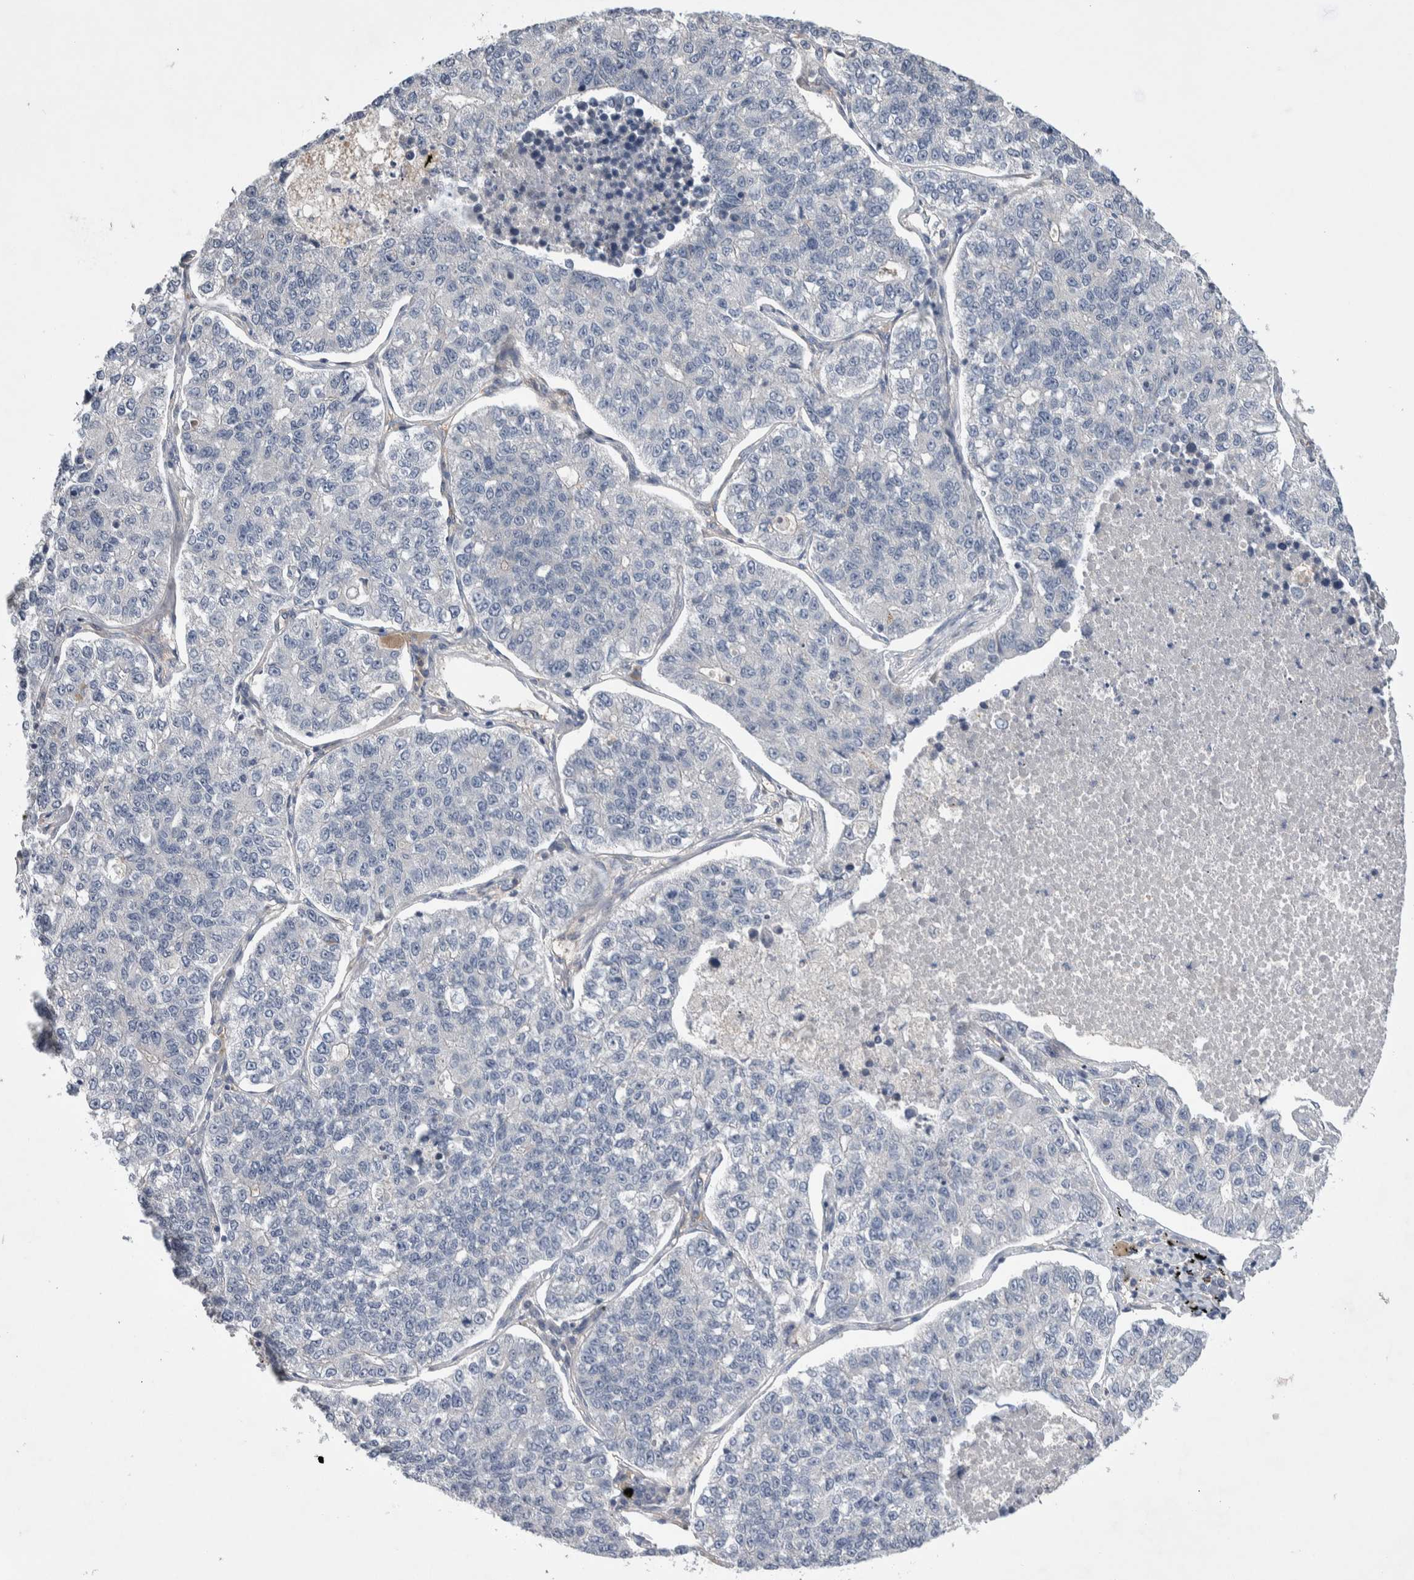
{"staining": {"intensity": "negative", "quantity": "none", "location": "none"}, "tissue": "lung cancer", "cell_type": "Tumor cells", "image_type": "cancer", "snomed": [{"axis": "morphology", "description": "Adenocarcinoma, NOS"}, {"axis": "topography", "description": "Lung"}], "caption": "Image shows no protein expression in tumor cells of lung cancer (adenocarcinoma) tissue. (DAB immunohistochemistry (IHC) visualized using brightfield microscopy, high magnification).", "gene": "CEP131", "patient": {"sex": "male", "age": 49}}